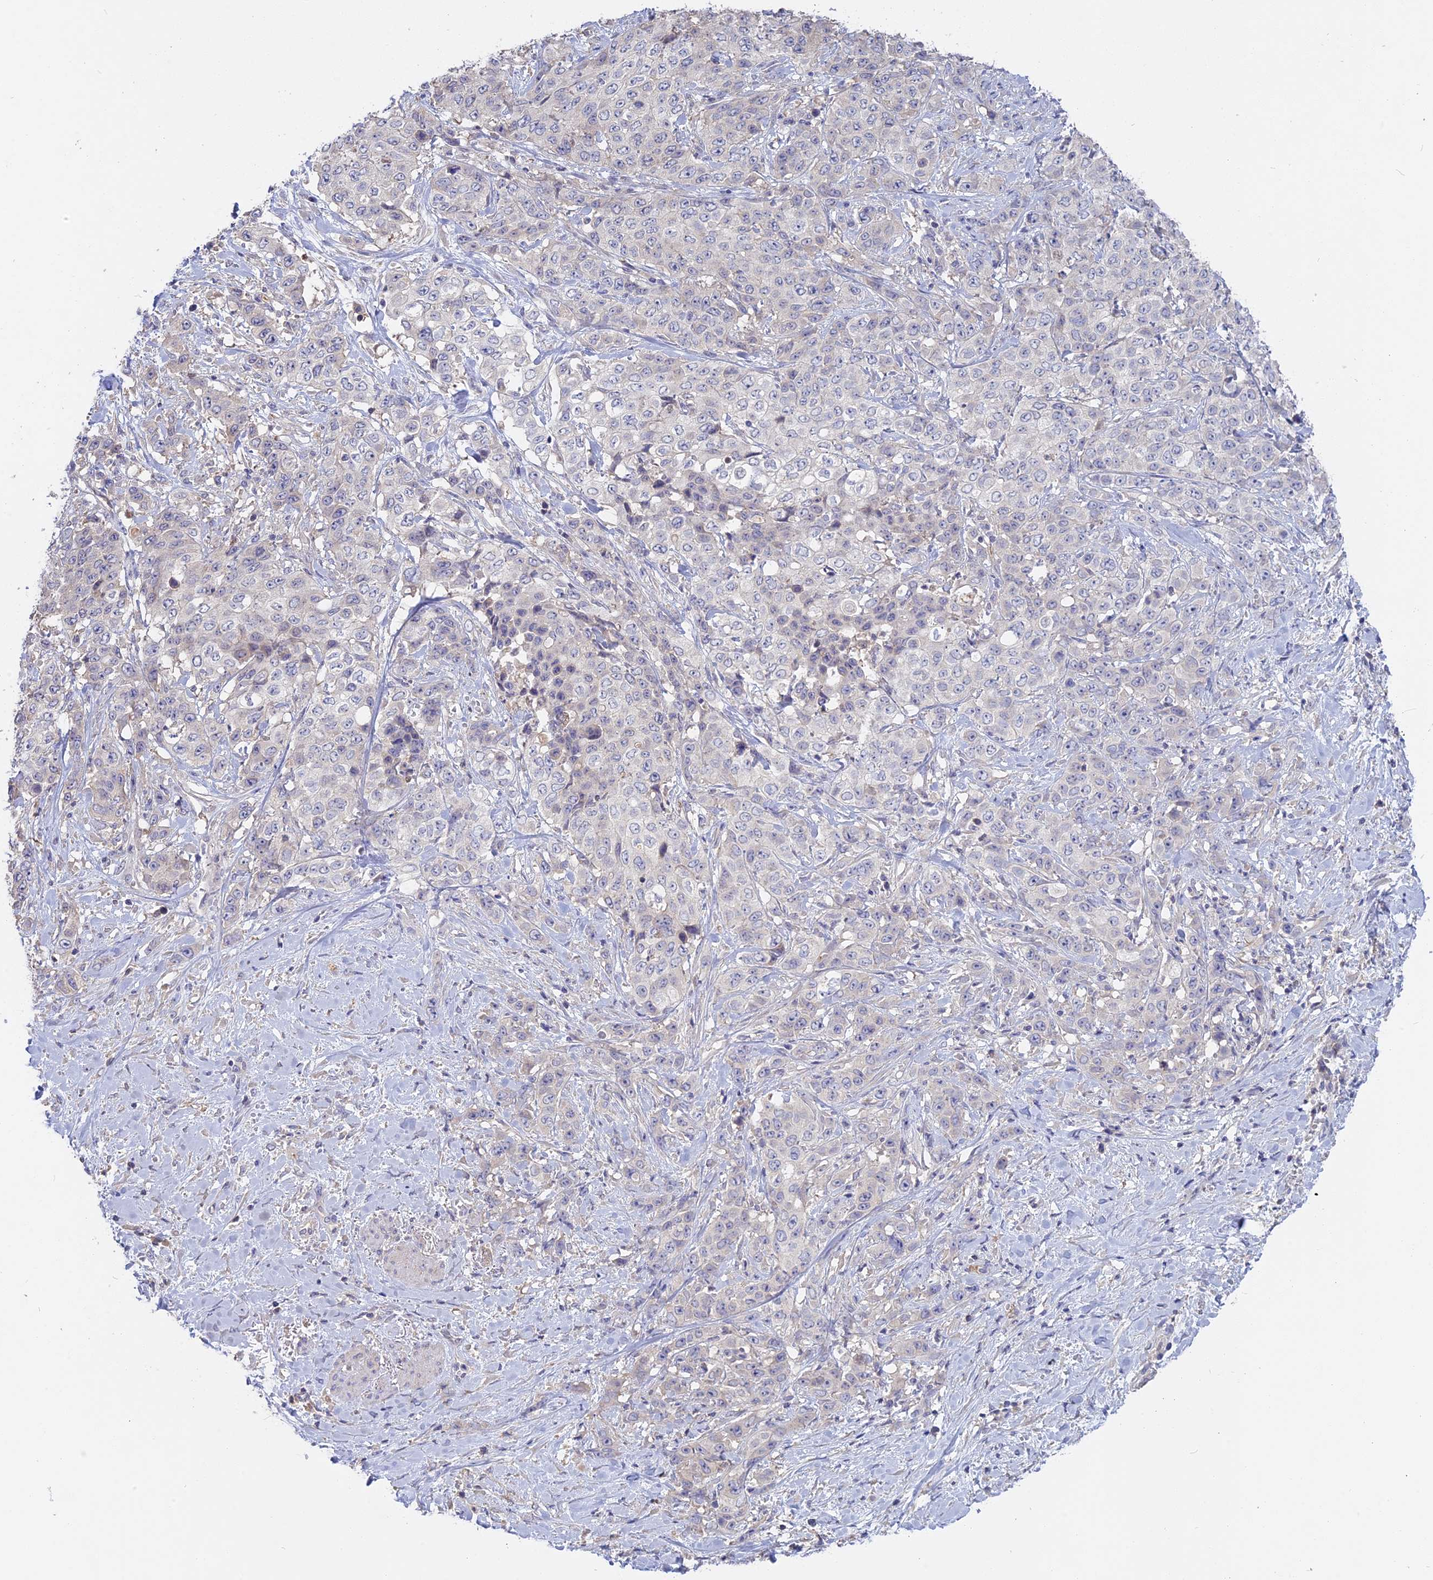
{"staining": {"intensity": "negative", "quantity": "none", "location": "none"}, "tissue": "stomach cancer", "cell_type": "Tumor cells", "image_type": "cancer", "snomed": [{"axis": "morphology", "description": "Adenocarcinoma, NOS"}, {"axis": "topography", "description": "Stomach, upper"}], "caption": "The image exhibits no staining of tumor cells in stomach cancer.", "gene": "ADGRA1", "patient": {"sex": "male", "age": 62}}